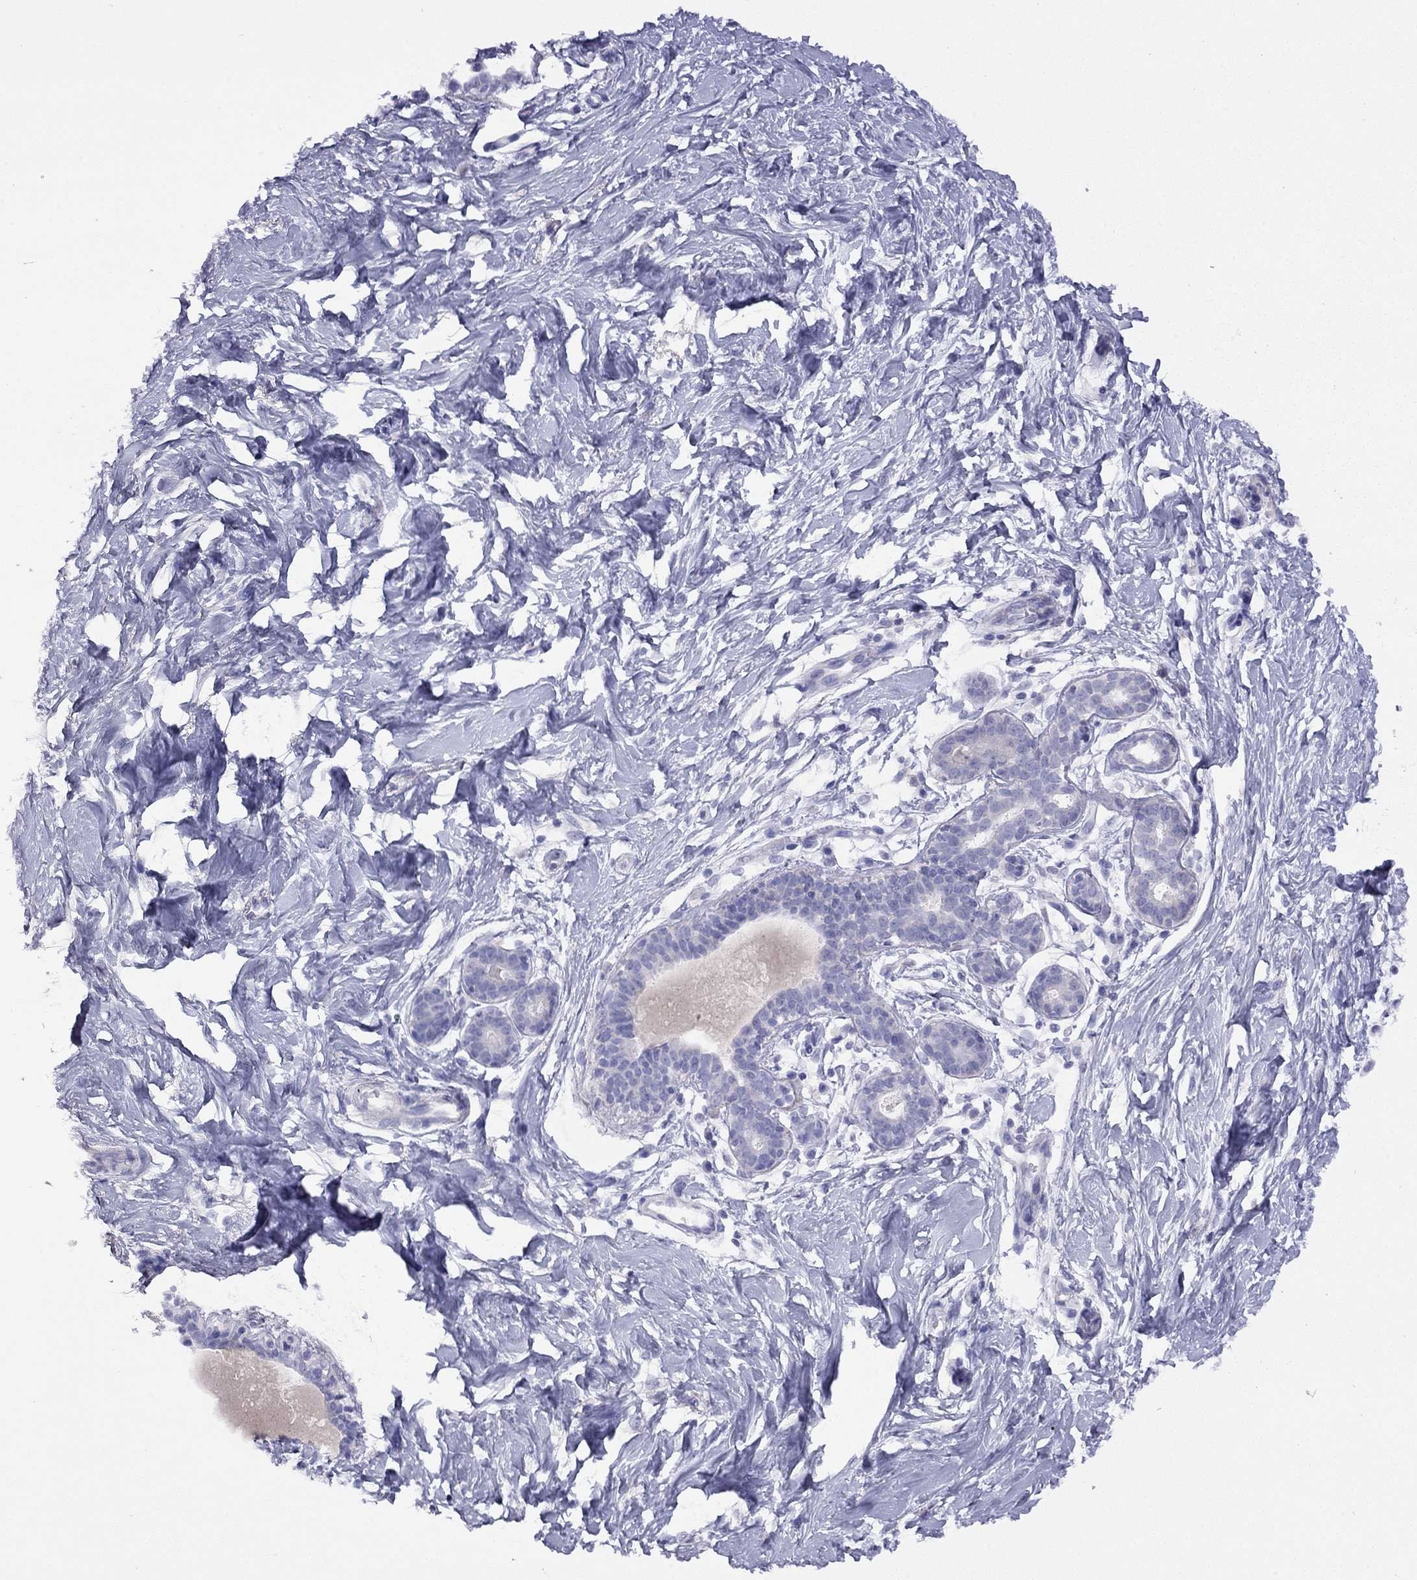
{"staining": {"intensity": "negative", "quantity": "none", "location": "none"}, "tissue": "breast", "cell_type": "Adipocytes", "image_type": "normal", "snomed": [{"axis": "morphology", "description": "Normal tissue, NOS"}, {"axis": "topography", "description": "Breast"}], "caption": "Adipocytes are negative for protein expression in unremarkable human breast. (Immunohistochemistry (ihc), brightfield microscopy, high magnification).", "gene": "CPNE4", "patient": {"sex": "female", "age": 37}}